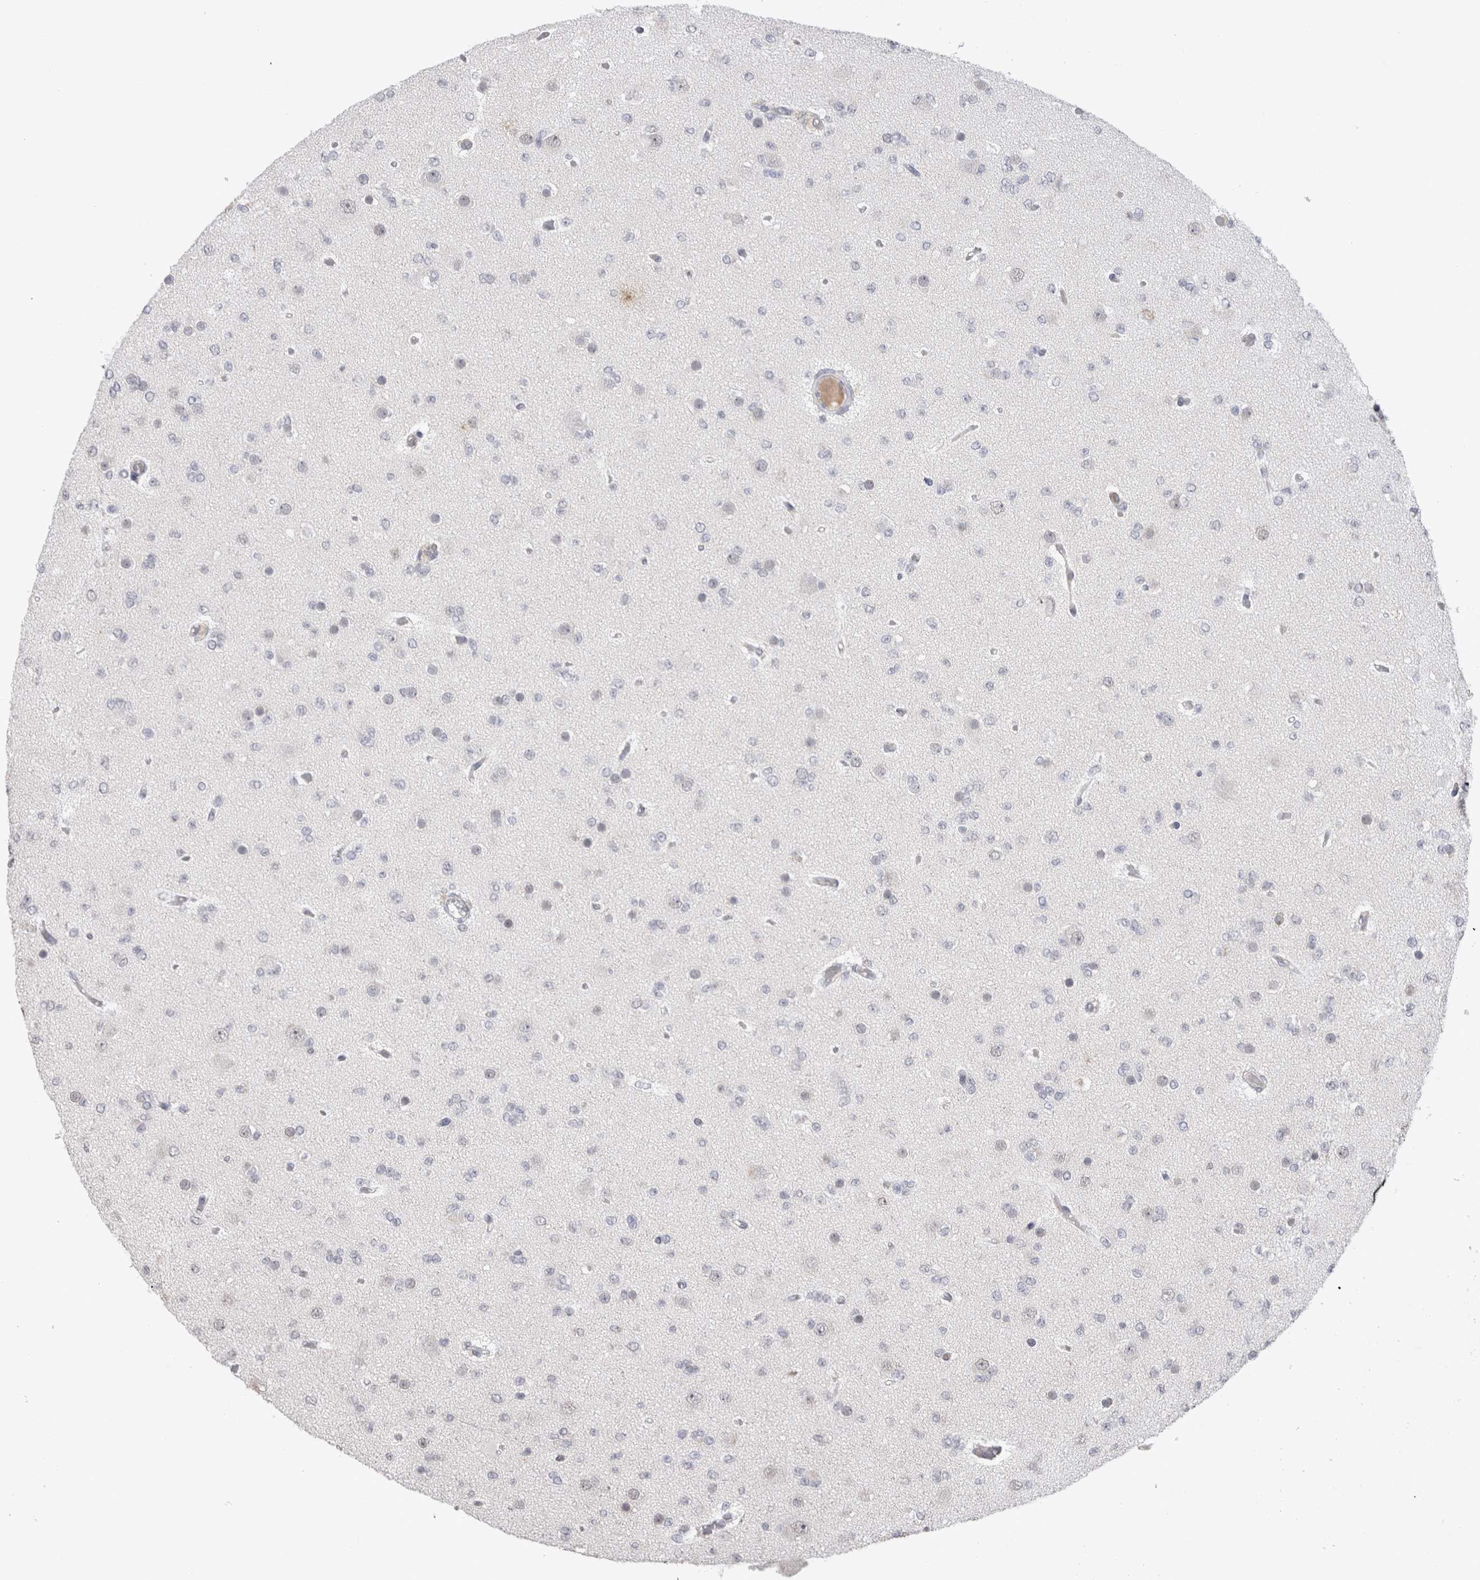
{"staining": {"intensity": "negative", "quantity": "none", "location": "none"}, "tissue": "glioma", "cell_type": "Tumor cells", "image_type": "cancer", "snomed": [{"axis": "morphology", "description": "Glioma, malignant, Low grade"}, {"axis": "topography", "description": "Brain"}], "caption": "Image shows no significant protein expression in tumor cells of glioma. The staining was performed using DAB to visualize the protein expression in brown, while the nuclei were stained in blue with hematoxylin (Magnification: 20x).", "gene": "CDH13", "patient": {"sex": "female", "age": 22}}